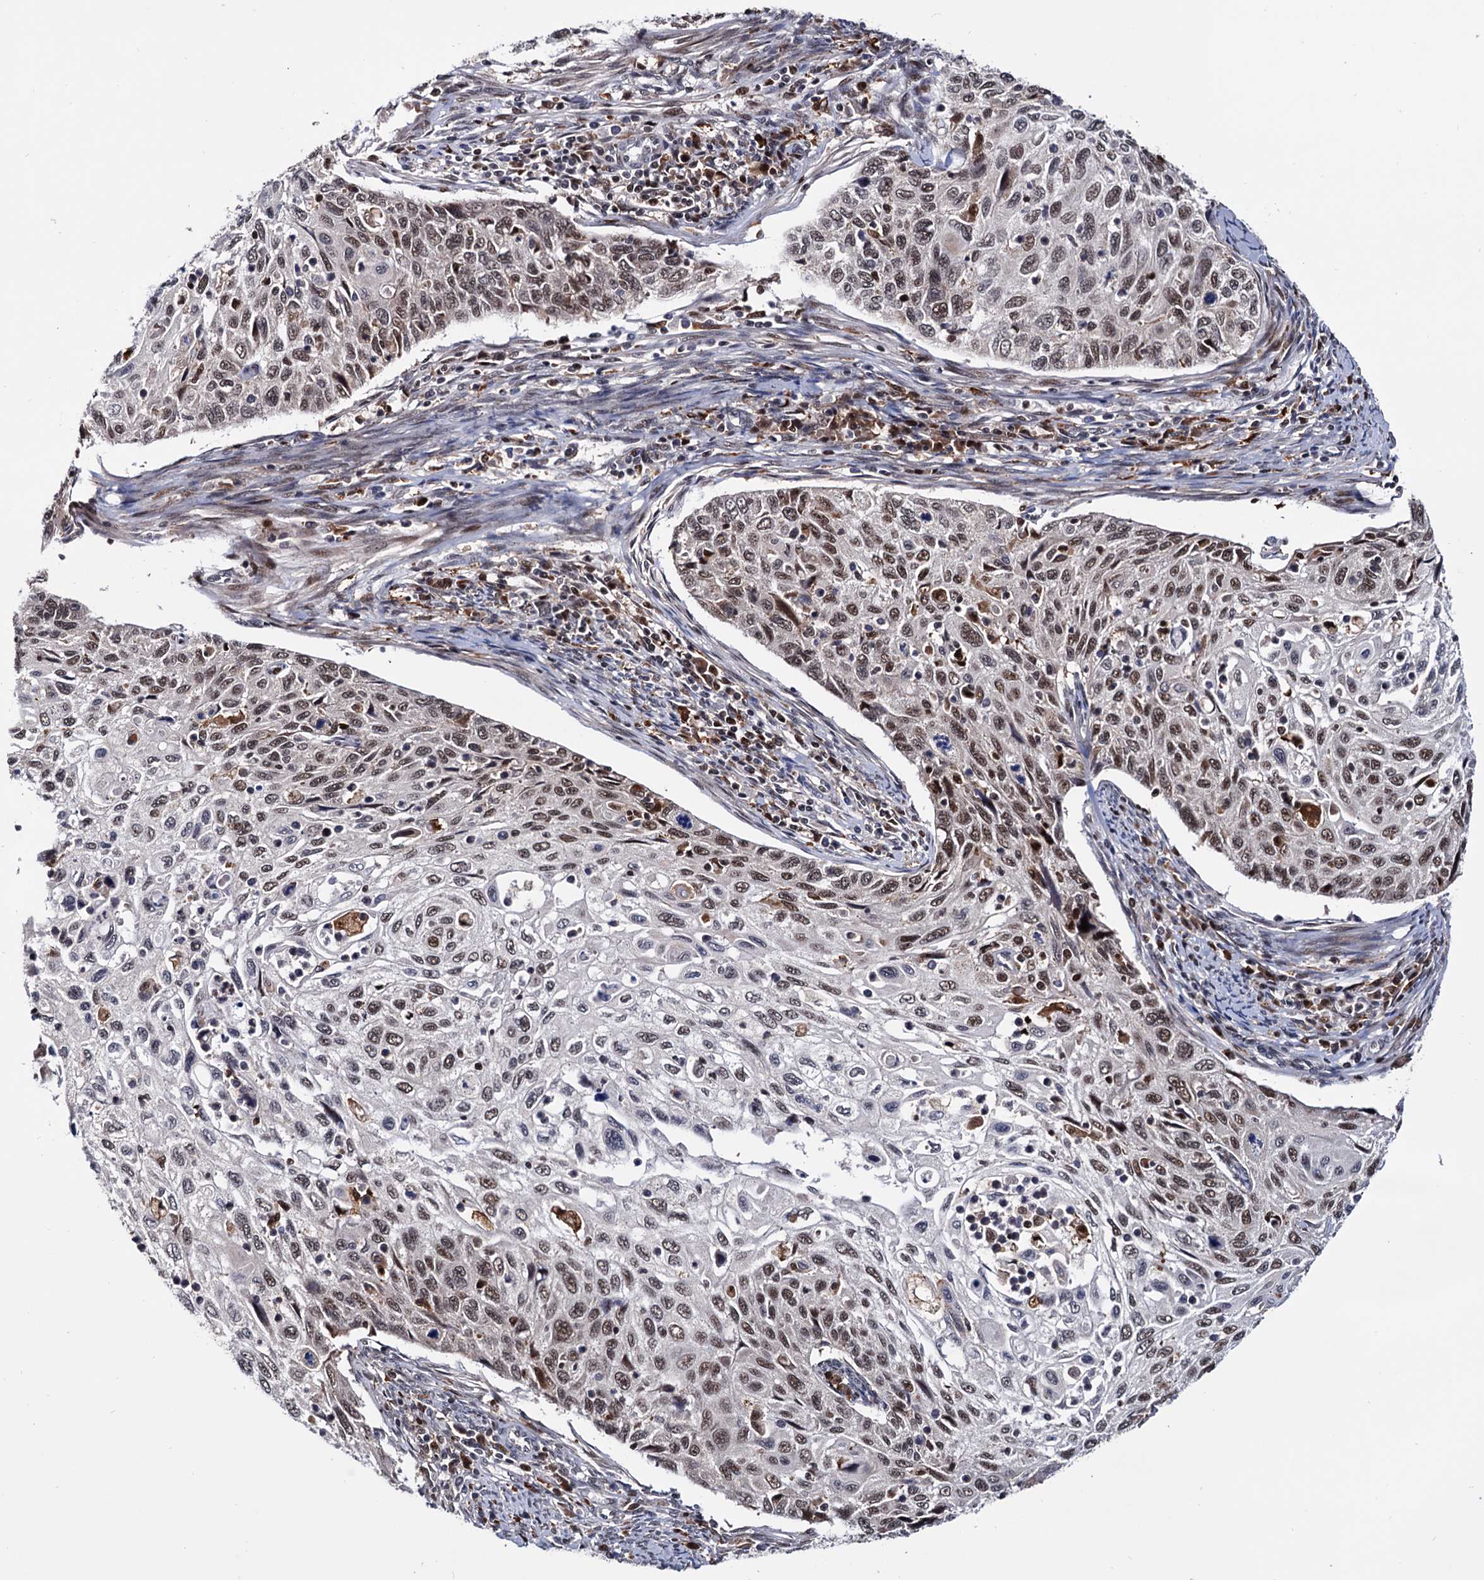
{"staining": {"intensity": "moderate", "quantity": ">75%", "location": "nuclear"}, "tissue": "cervical cancer", "cell_type": "Tumor cells", "image_type": "cancer", "snomed": [{"axis": "morphology", "description": "Squamous cell carcinoma, NOS"}, {"axis": "topography", "description": "Cervix"}], "caption": "Immunohistochemical staining of human cervical cancer exhibits medium levels of moderate nuclear protein positivity in about >75% of tumor cells.", "gene": "RNASEH2B", "patient": {"sex": "female", "age": 70}}